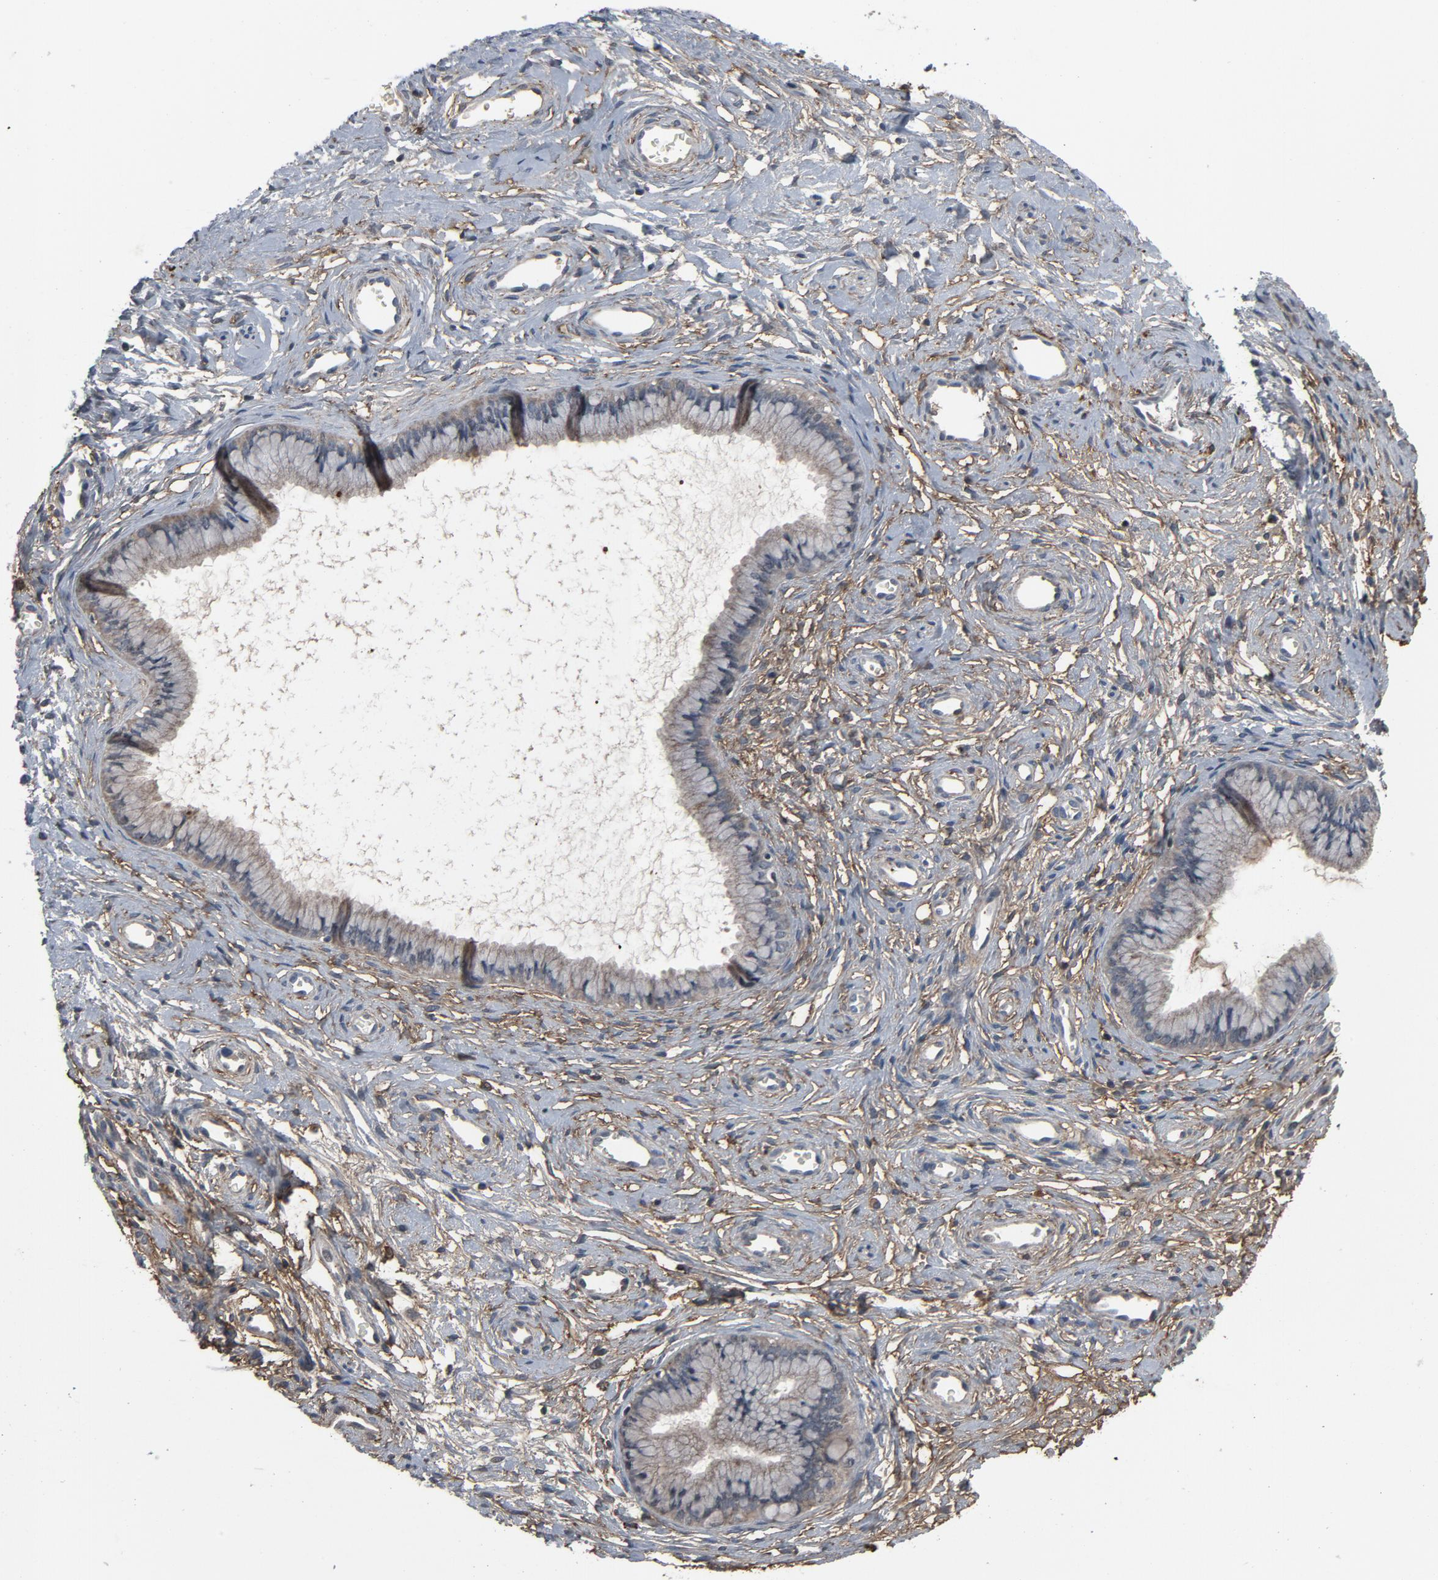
{"staining": {"intensity": "negative", "quantity": "none", "location": "none"}, "tissue": "cervix", "cell_type": "Glandular cells", "image_type": "normal", "snomed": [{"axis": "morphology", "description": "Normal tissue, NOS"}, {"axis": "topography", "description": "Cervix"}], "caption": "IHC photomicrograph of benign human cervix stained for a protein (brown), which reveals no positivity in glandular cells. (Stains: DAB immunohistochemistry with hematoxylin counter stain, Microscopy: brightfield microscopy at high magnification).", "gene": "PDZD4", "patient": {"sex": "female", "age": 39}}